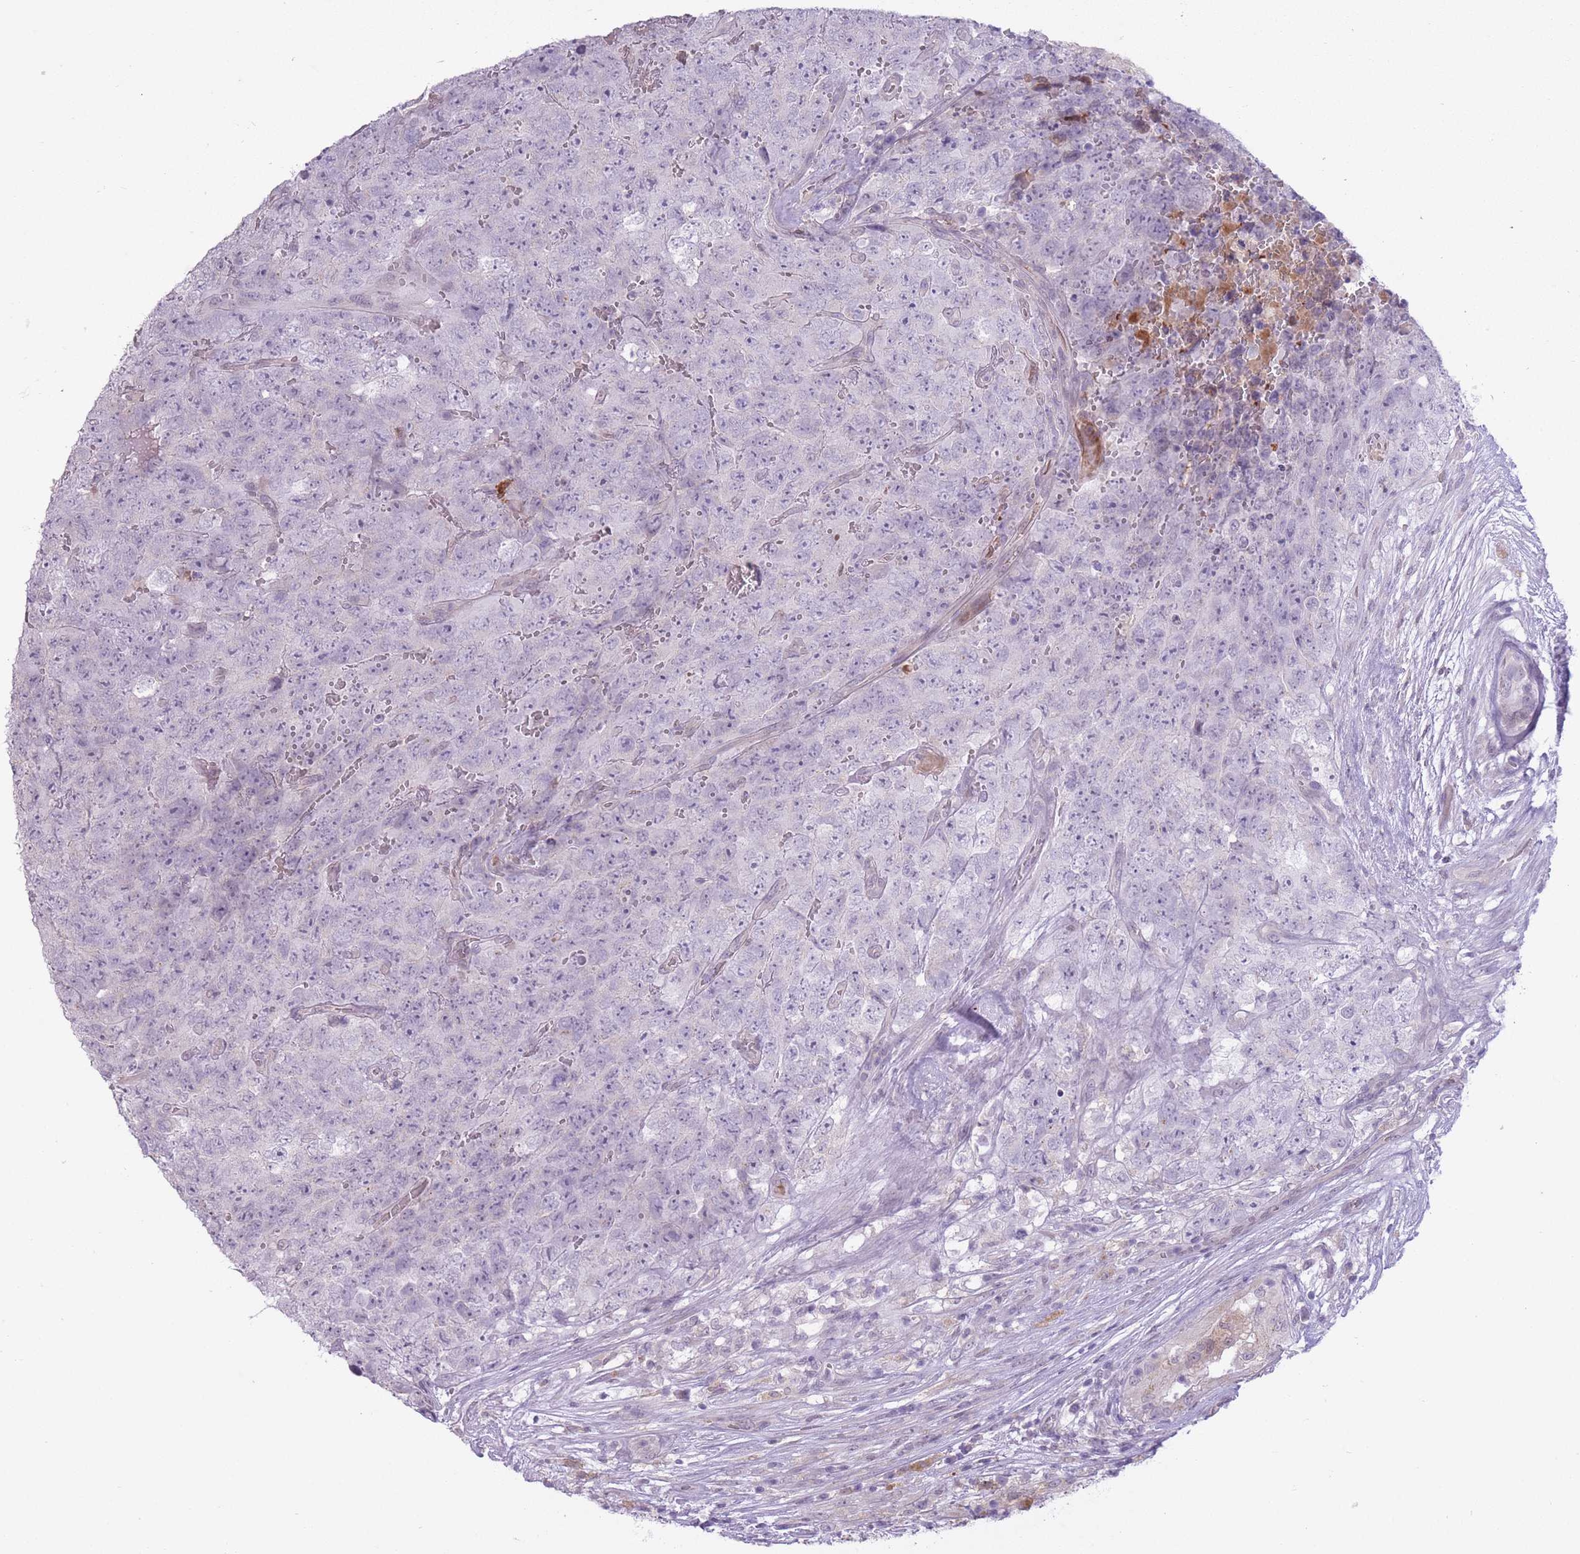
{"staining": {"intensity": "negative", "quantity": "none", "location": "none"}, "tissue": "testis cancer", "cell_type": "Tumor cells", "image_type": "cancer", "snomed": [{"axis": "morphology", "description": "Seminoma, NOS"}, {"axis": "morphology", "description": "Teratoma, malignant, NOS"}, {"axis": "topography", "description": "Testis"}], "caption": "Immunohistochemistry (IHC) photomicrograph of neoplastic tissue: human testis cancer stained with DAB (3,3'-diaminobenzidine) shows no significant protein expression in tumor cells.", "gene": "ARPIN", "patient": {"sex": "male", "age": 34}}